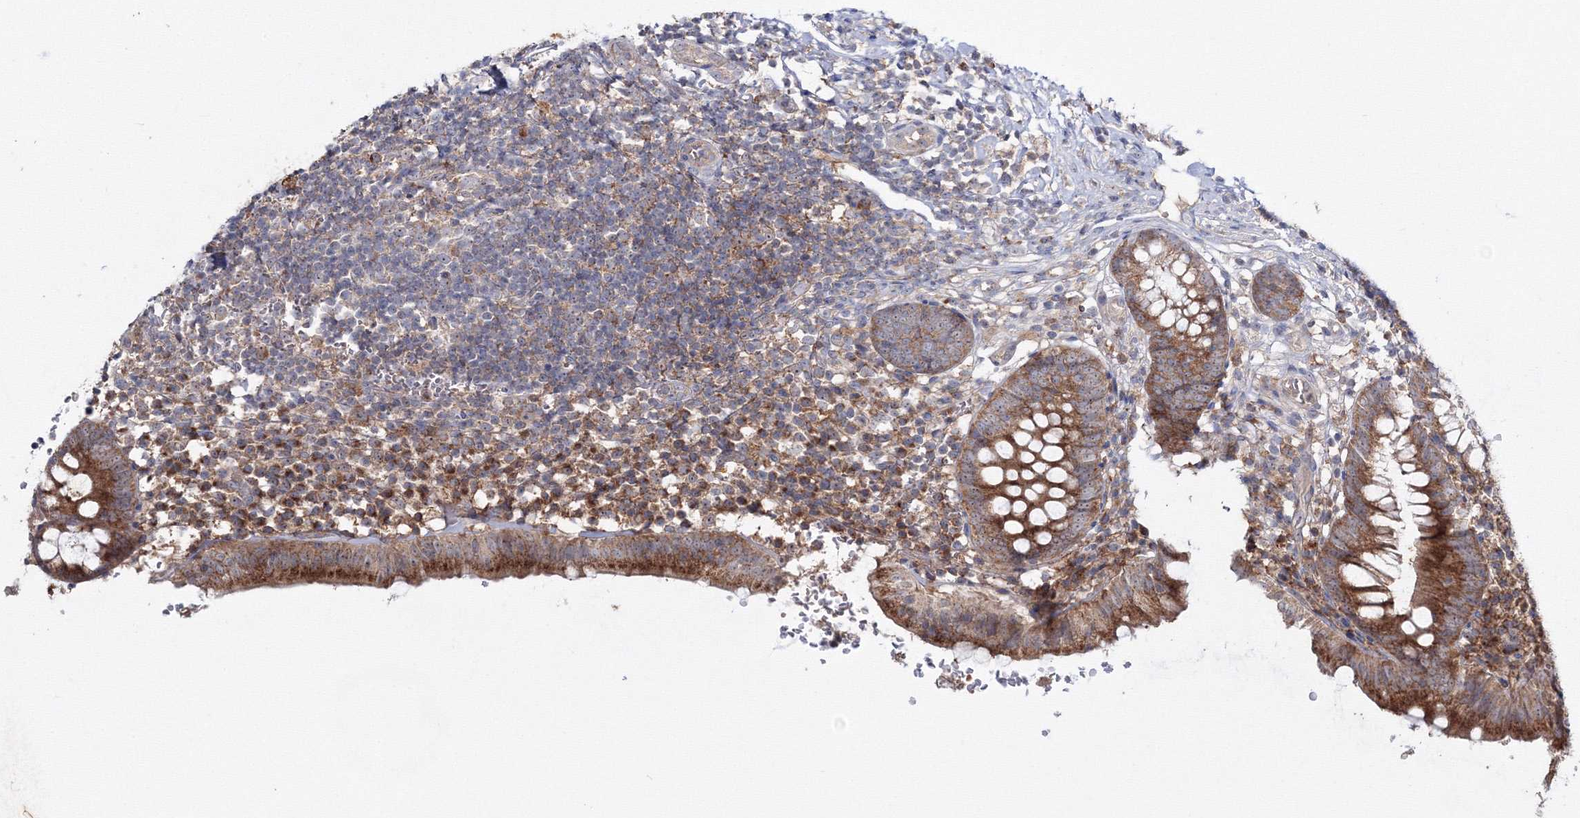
{"staining": {"intensity": "strong", "quantity": ">75%", "location": "cytoplasmic/membranous"}, "tissue": "appendix", "cell_type": "Glandular cells", "image_type": "normal", "snomed": [{"axis": "morphology", "description": "Normal tissue, NOS"}, {"axis": "topography", "description": "Appendix"}], "caption": "Protein staining exhibits strong cytoplasmic/membranous positivity in approximately >75% of glandular cells in normal appendix. (IHC, brightfield microscopy, high magnification).", "gene": "PEX13", "patient": {"sex": "male", "age": 8}}